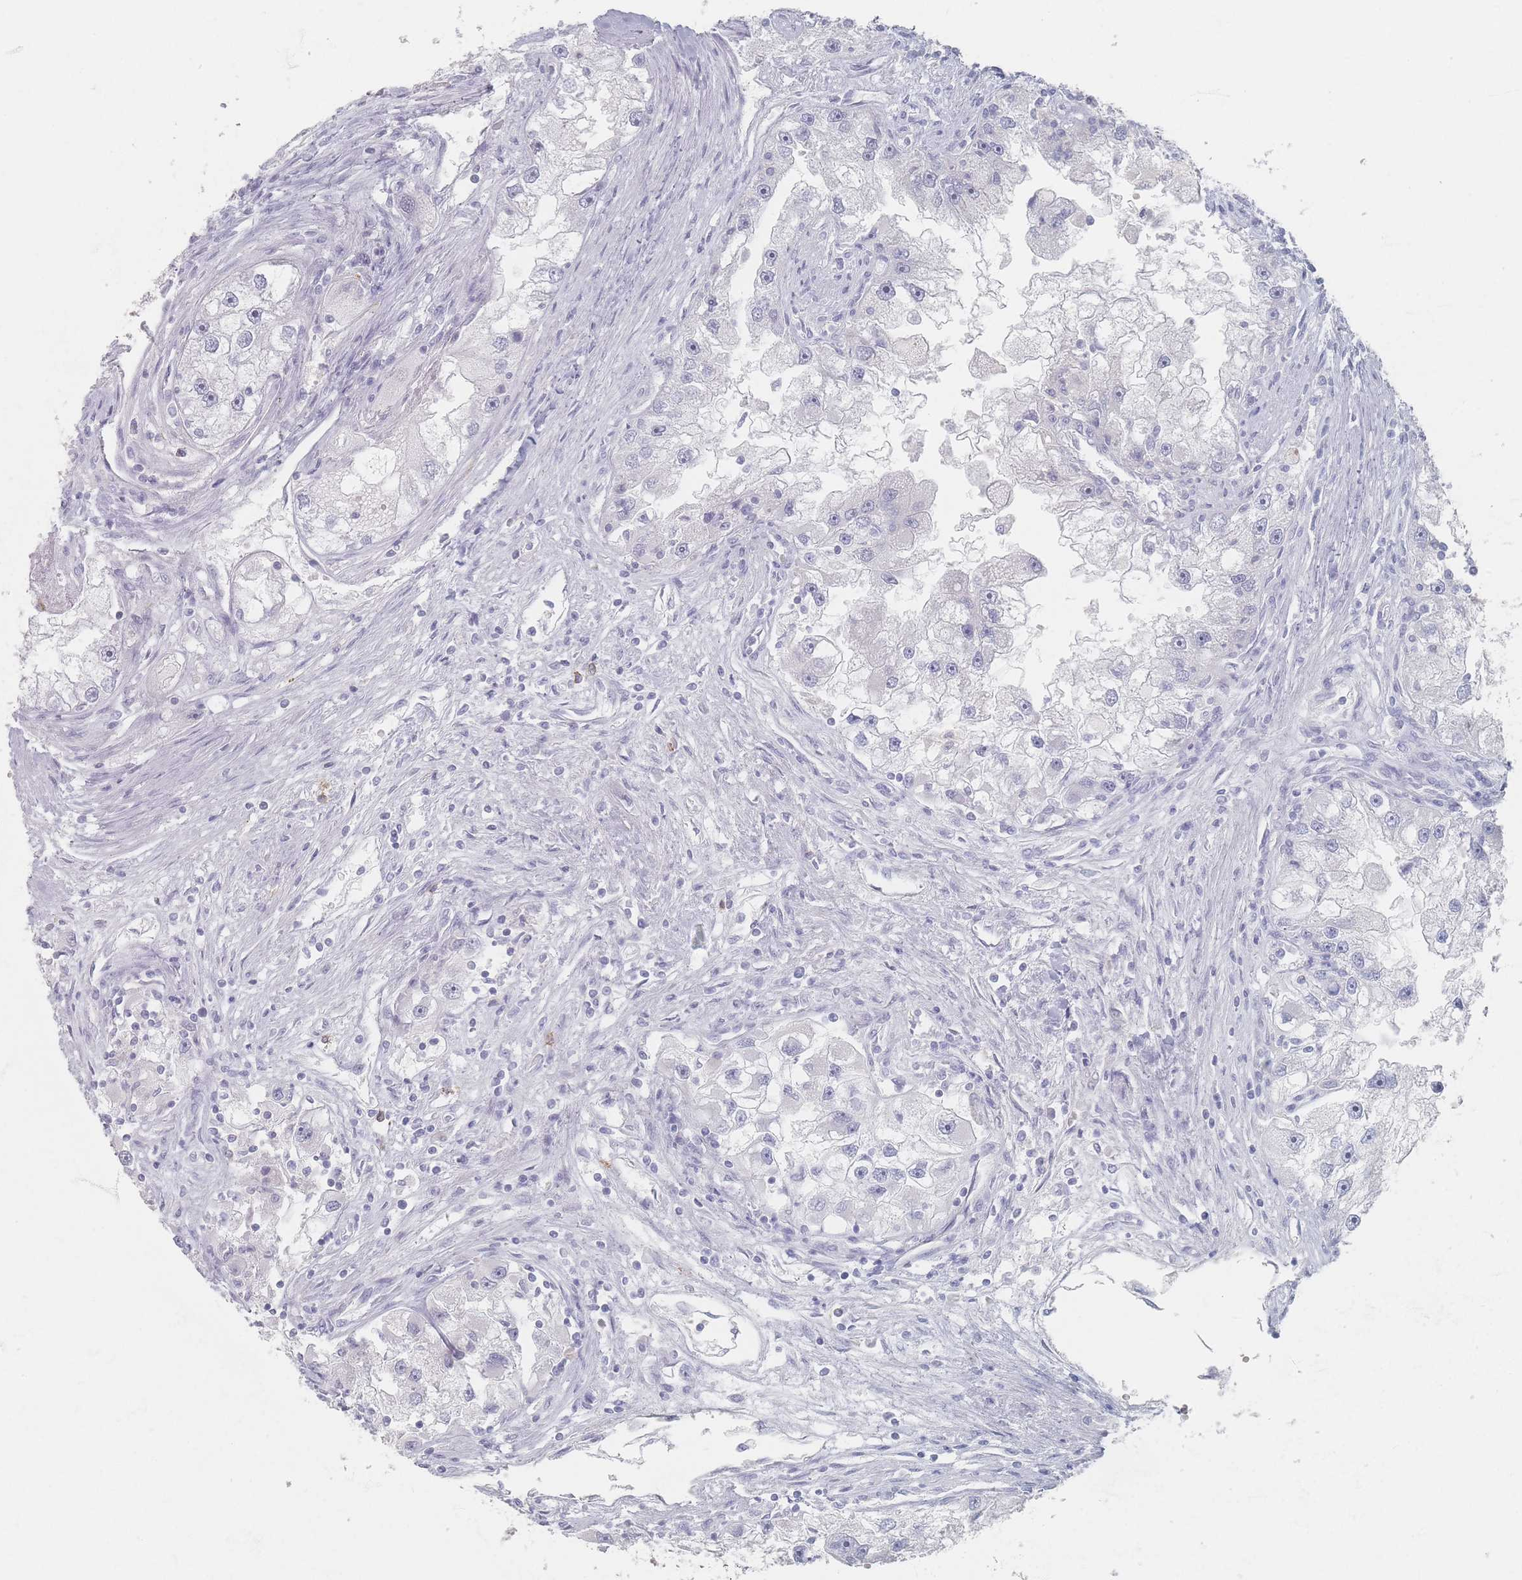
{"staining": {"intensity": "negative", "quantity": "none", "location": "none"}, "tissue": "renal cancer", "cell_type": "Tumor cells", "image_type": "cancer", "snomed": [{"axis": "morphology", "description": "Adenocarcinoma, NOS"}, {"axis": "topography", "description": "Kidney"}], "caption": "The immunohistochemistry micrograph has no significant positivity in tumor cells of adenocarcinoma (renal) tissue. (DAB IHC, high magnification).", "gene": "CD37", "patient": {"sex": "male", "age": 63}}